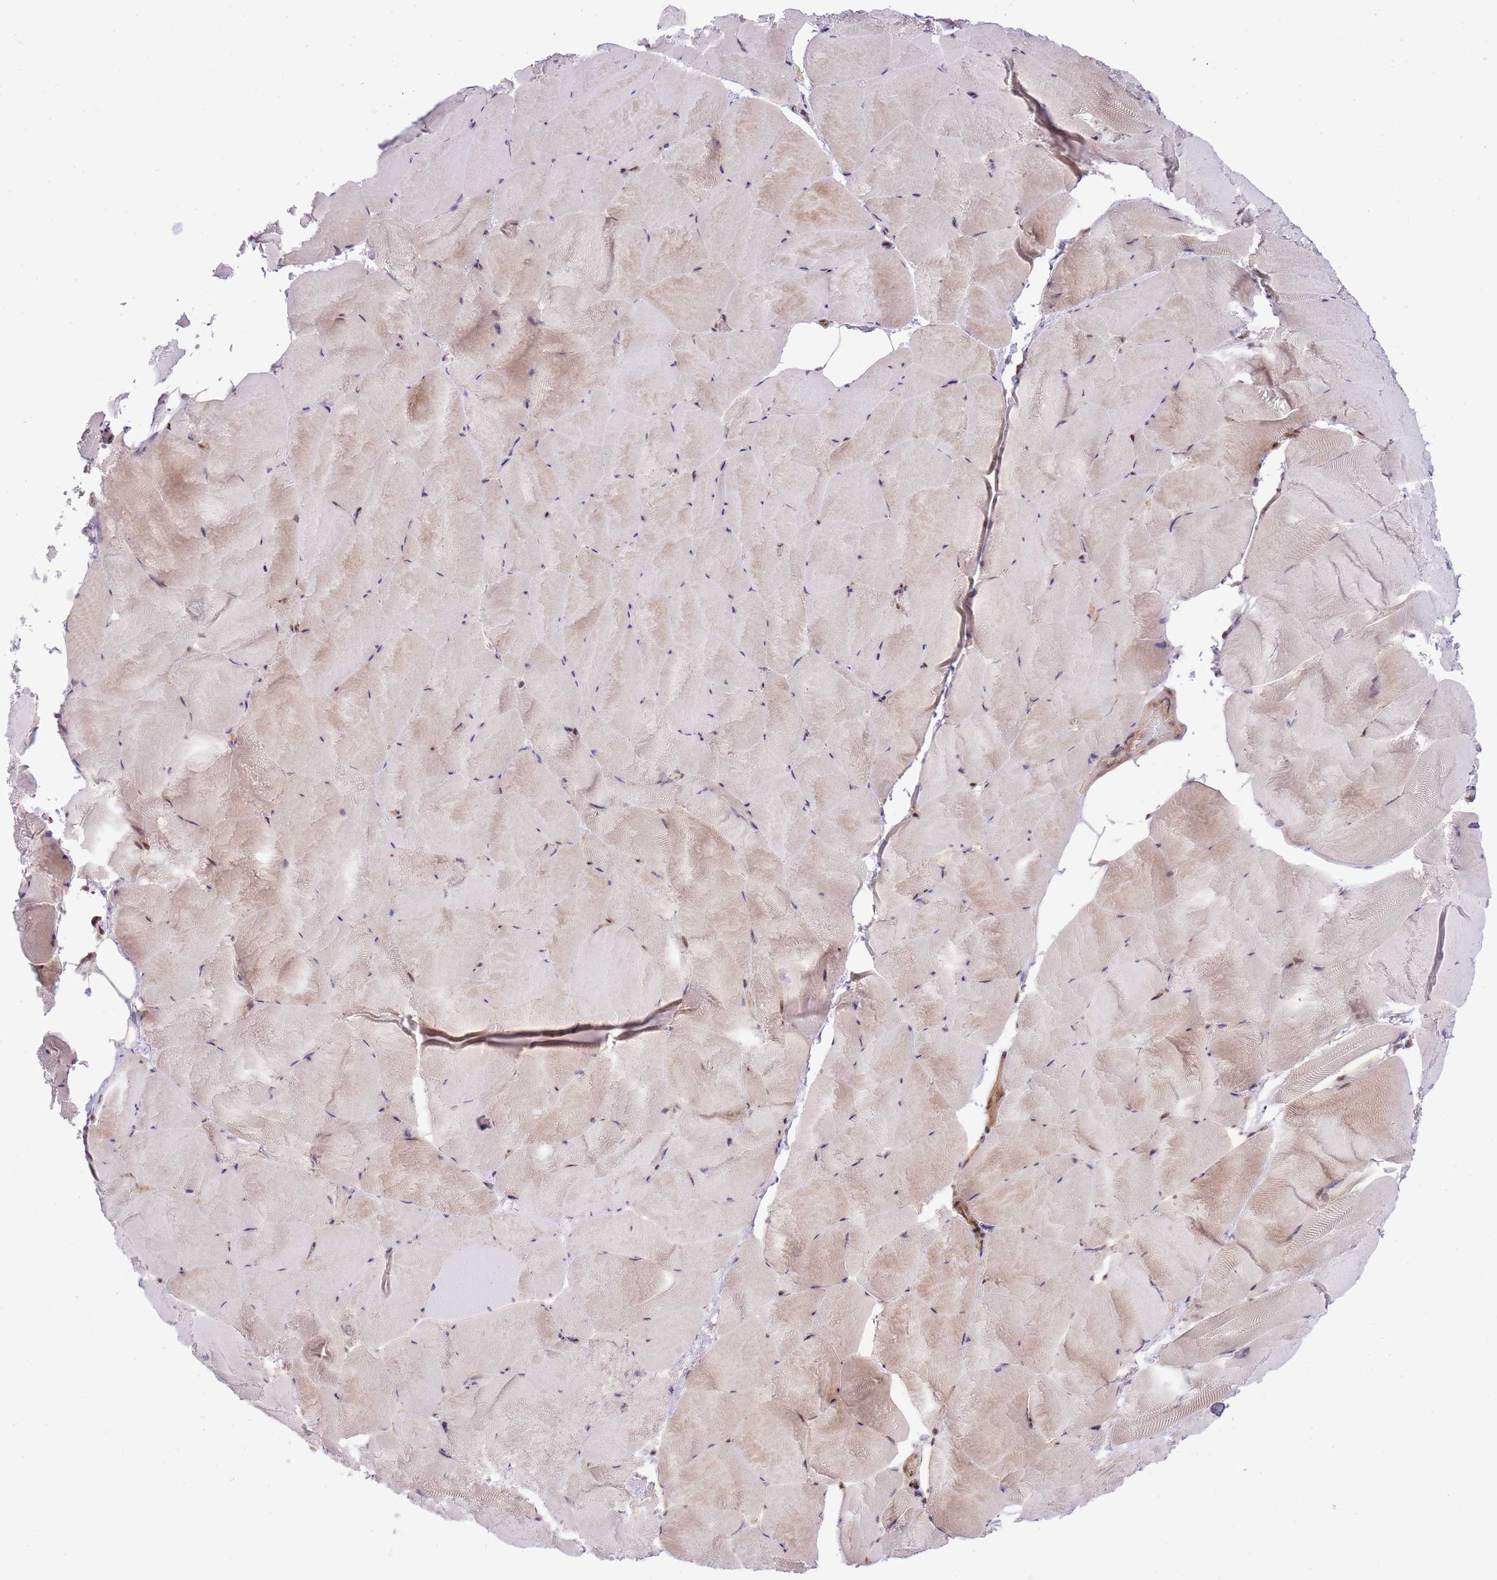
{"staining": {"intensity": "weak", "quantity": "<25%", "location": "cytoplasmic/membranous"}, "tissue": "skeletal muscle", "cell_type": "Myocytes", "image_type": "normal", "snomed": [{"axis": "morphology", "description": "Normal tissue, NOS"}, {"axis": "topography", "description": "Skeletal muscle"}], "caption": "The histopathology image reveals no significant positivity in myocytes of skeletal muscle. (DAB (3,3'-diaminobenzidine) immunohistochemistry with hematoxylin counter stain).", "gene": "CHD1", "patient": {"sex": "female", "age": 64}}